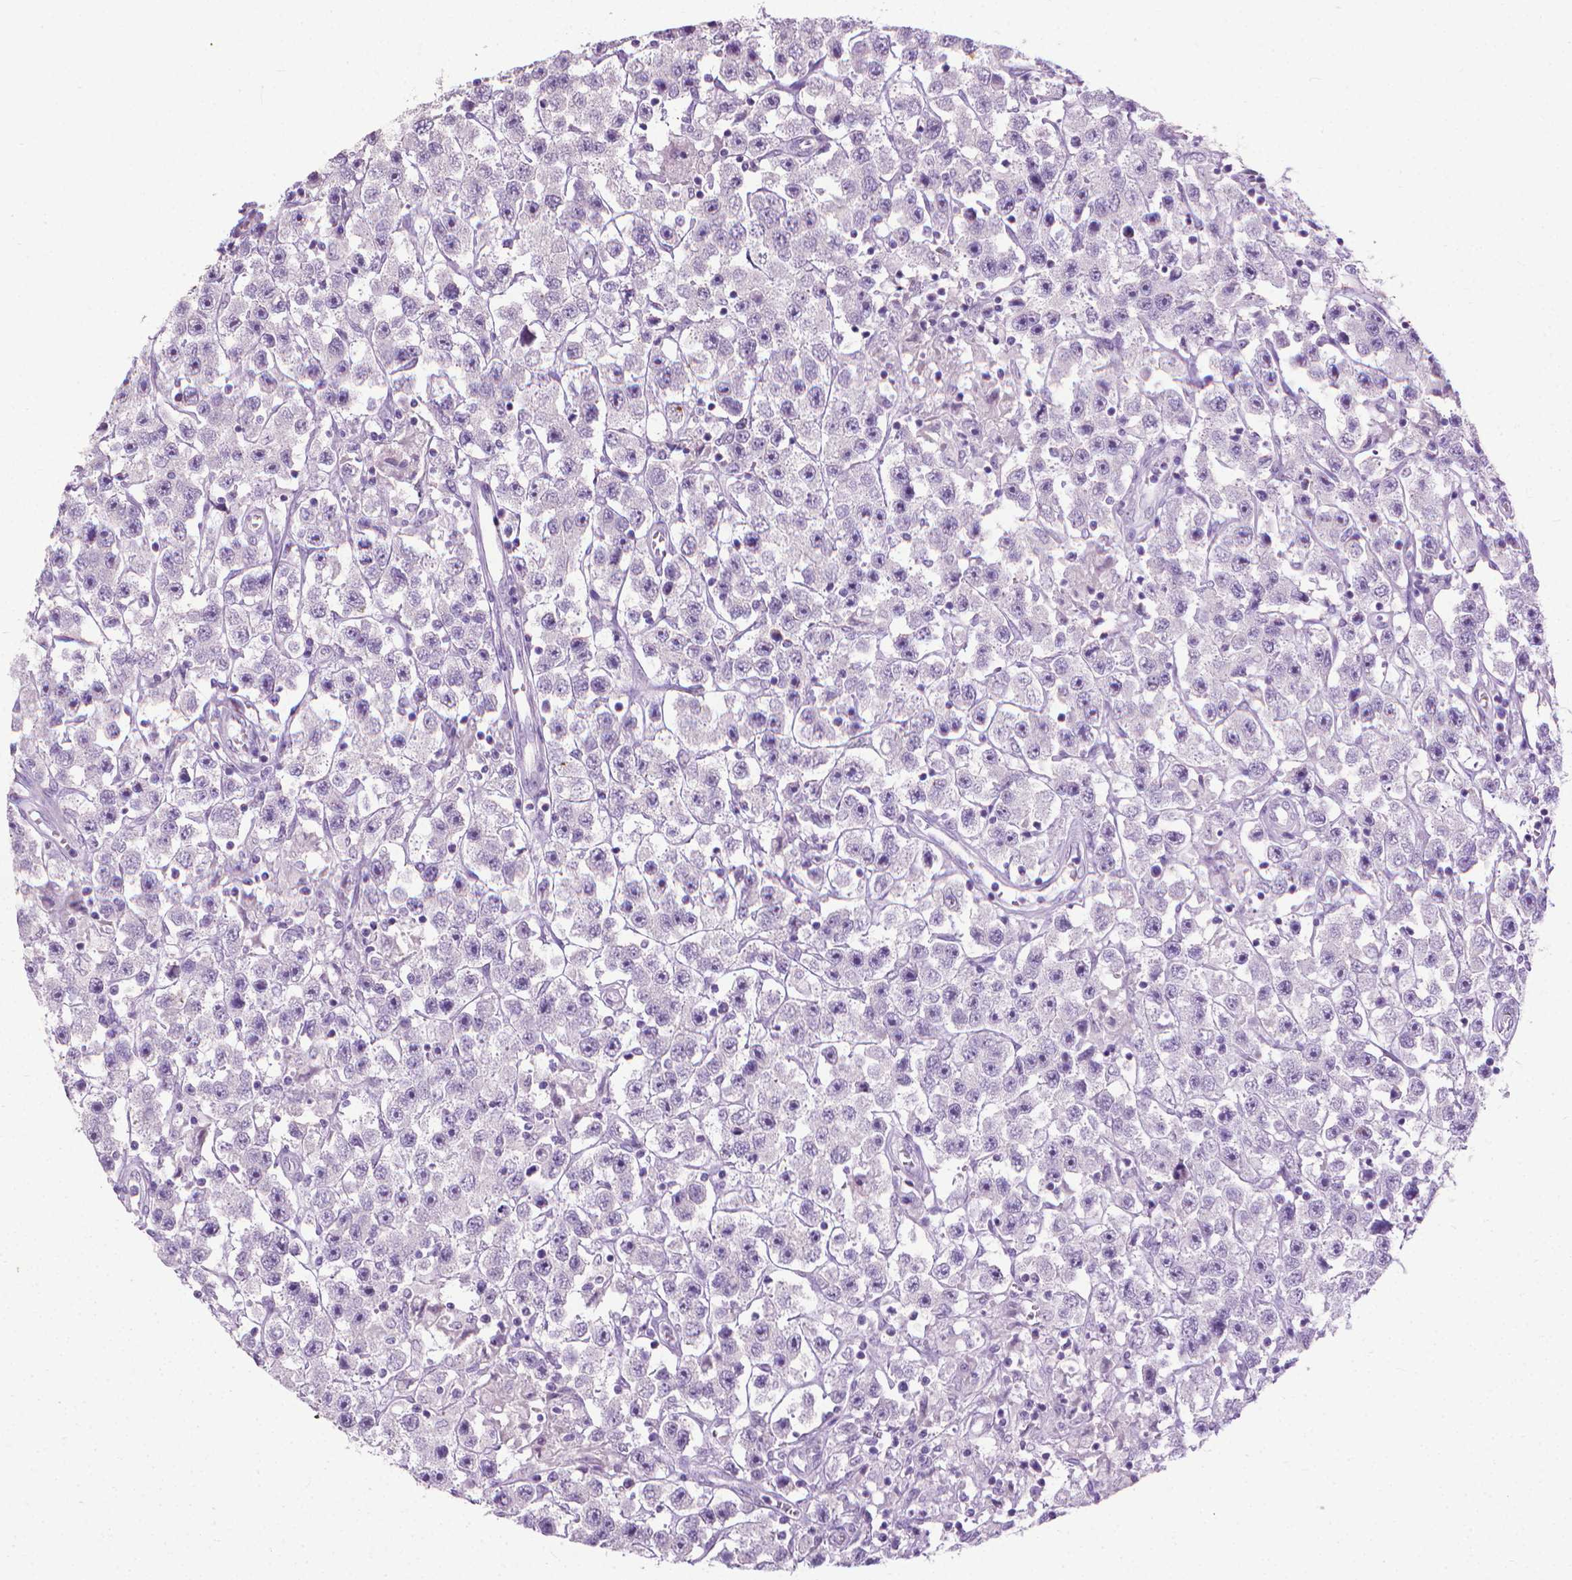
{"staining": {"intensity": "negative", "quantity": "none", "location": "none"}, "tissue": "testis cancer", "cell_type": "Tumor cells", "image_type": "cancer", "snomed": [{"axis": "morphology", "description": "Seminoma, NOS"}, {"axis": "topography", "description": "Testis"}], "caption": "A photomicrograph of human testis cancer (seminoma) is negative for staining in tumor cells.", "gene": "KRT5", "patient": {"sex": "male", "age": 45}}